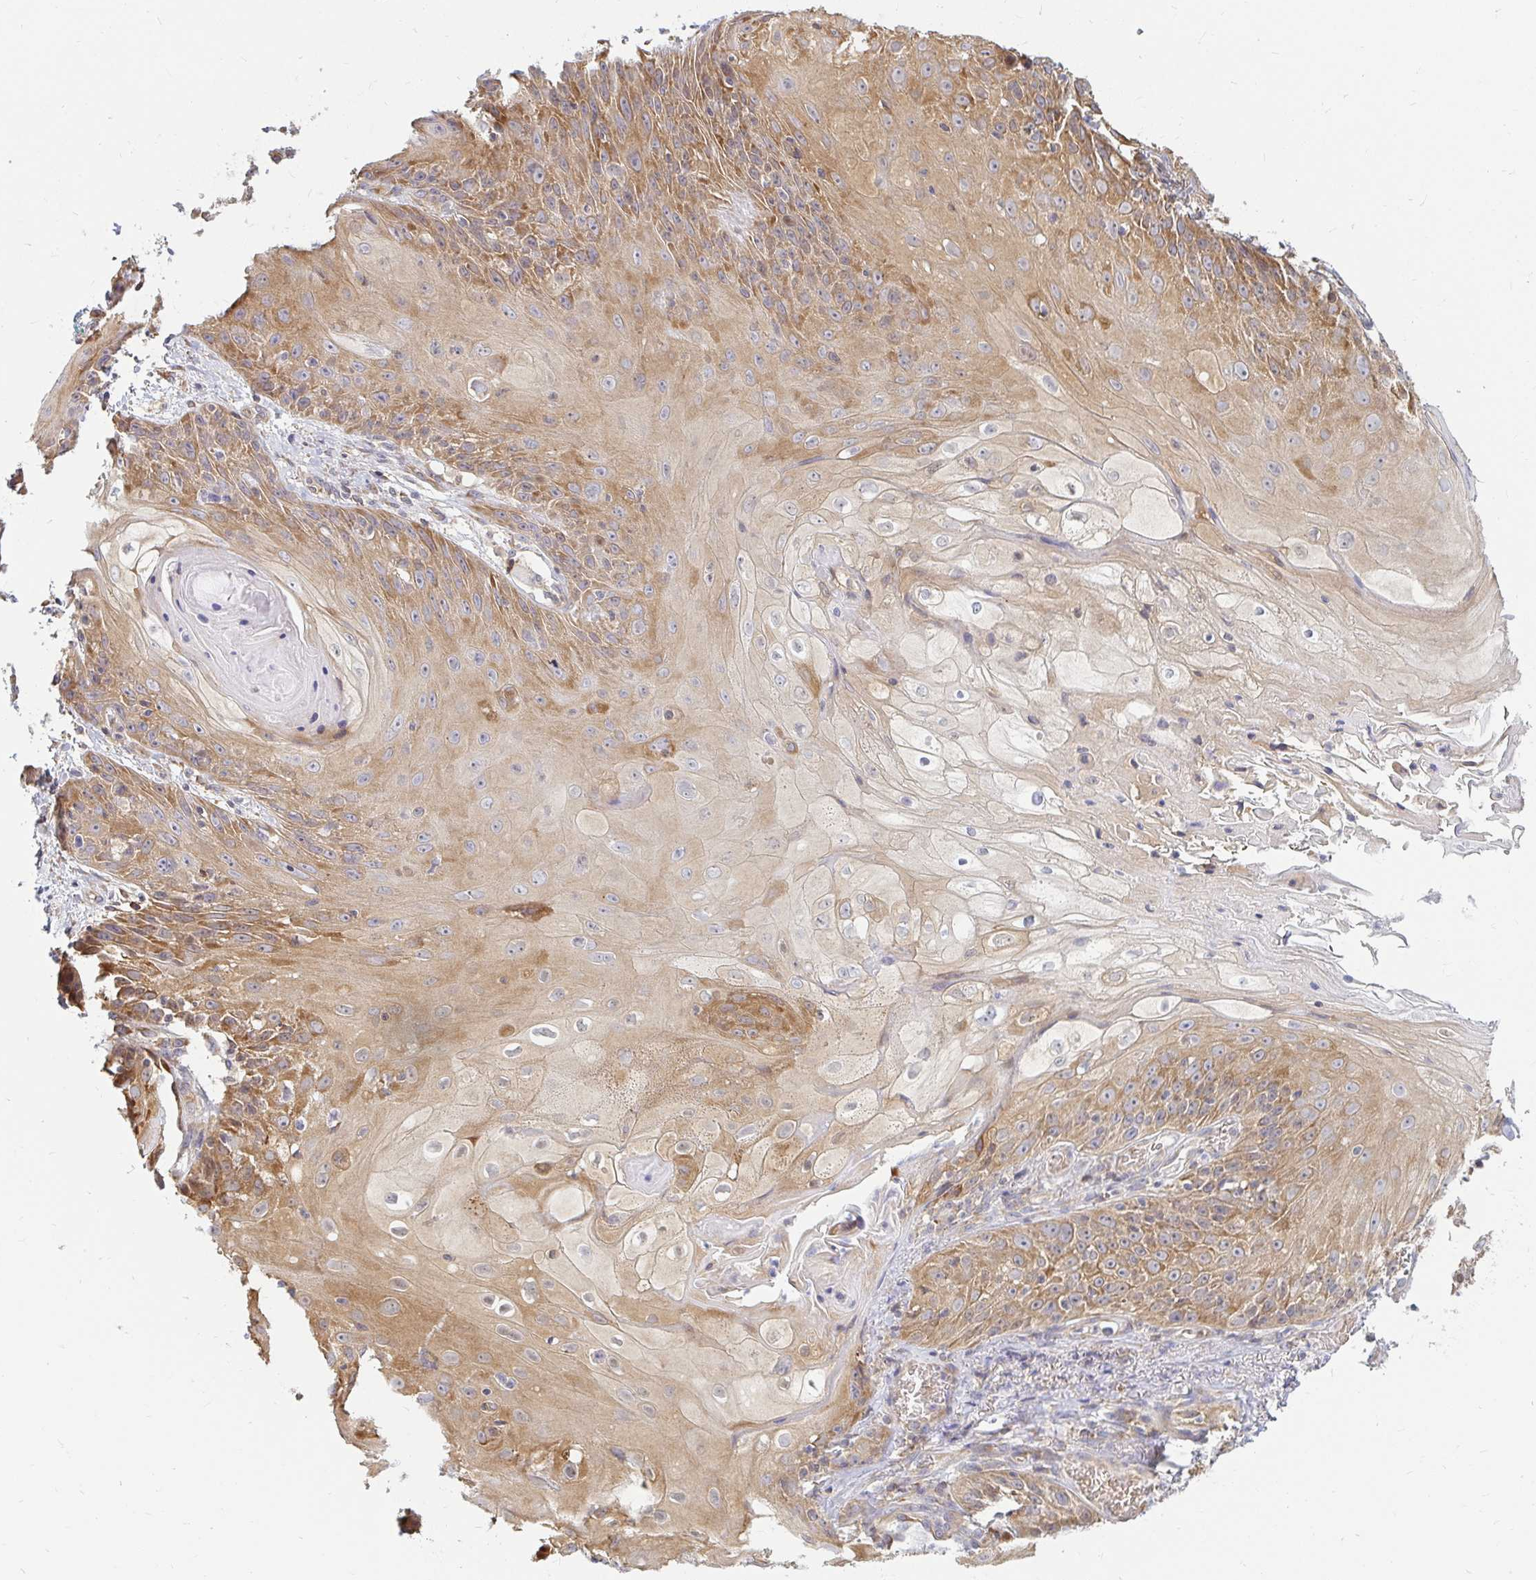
{"staining": {"intensity": "moderate", "quantity": ">75%", "location": "cytoplasmic/membranous"}, "tissue": "skin cancer", "cell_type": "Tumor cells", "image_type": "cancer", "snomed": [{"axis": "morphology", "description": "Squamous cell carcinoma, NOS"}, {"axis": "topography", "description": "Skin"}, {"axis": "topography", "description": "Vulva"}], "caption": "An image of skin cancer stained for a protein shows moderate cytoplasmic/membranous brown staining in tumor cells. The protein is shown in brown color, while the nuclei are stained blue.", "gene": "CAST", "patient": {"sex": "female", "age": 76}}